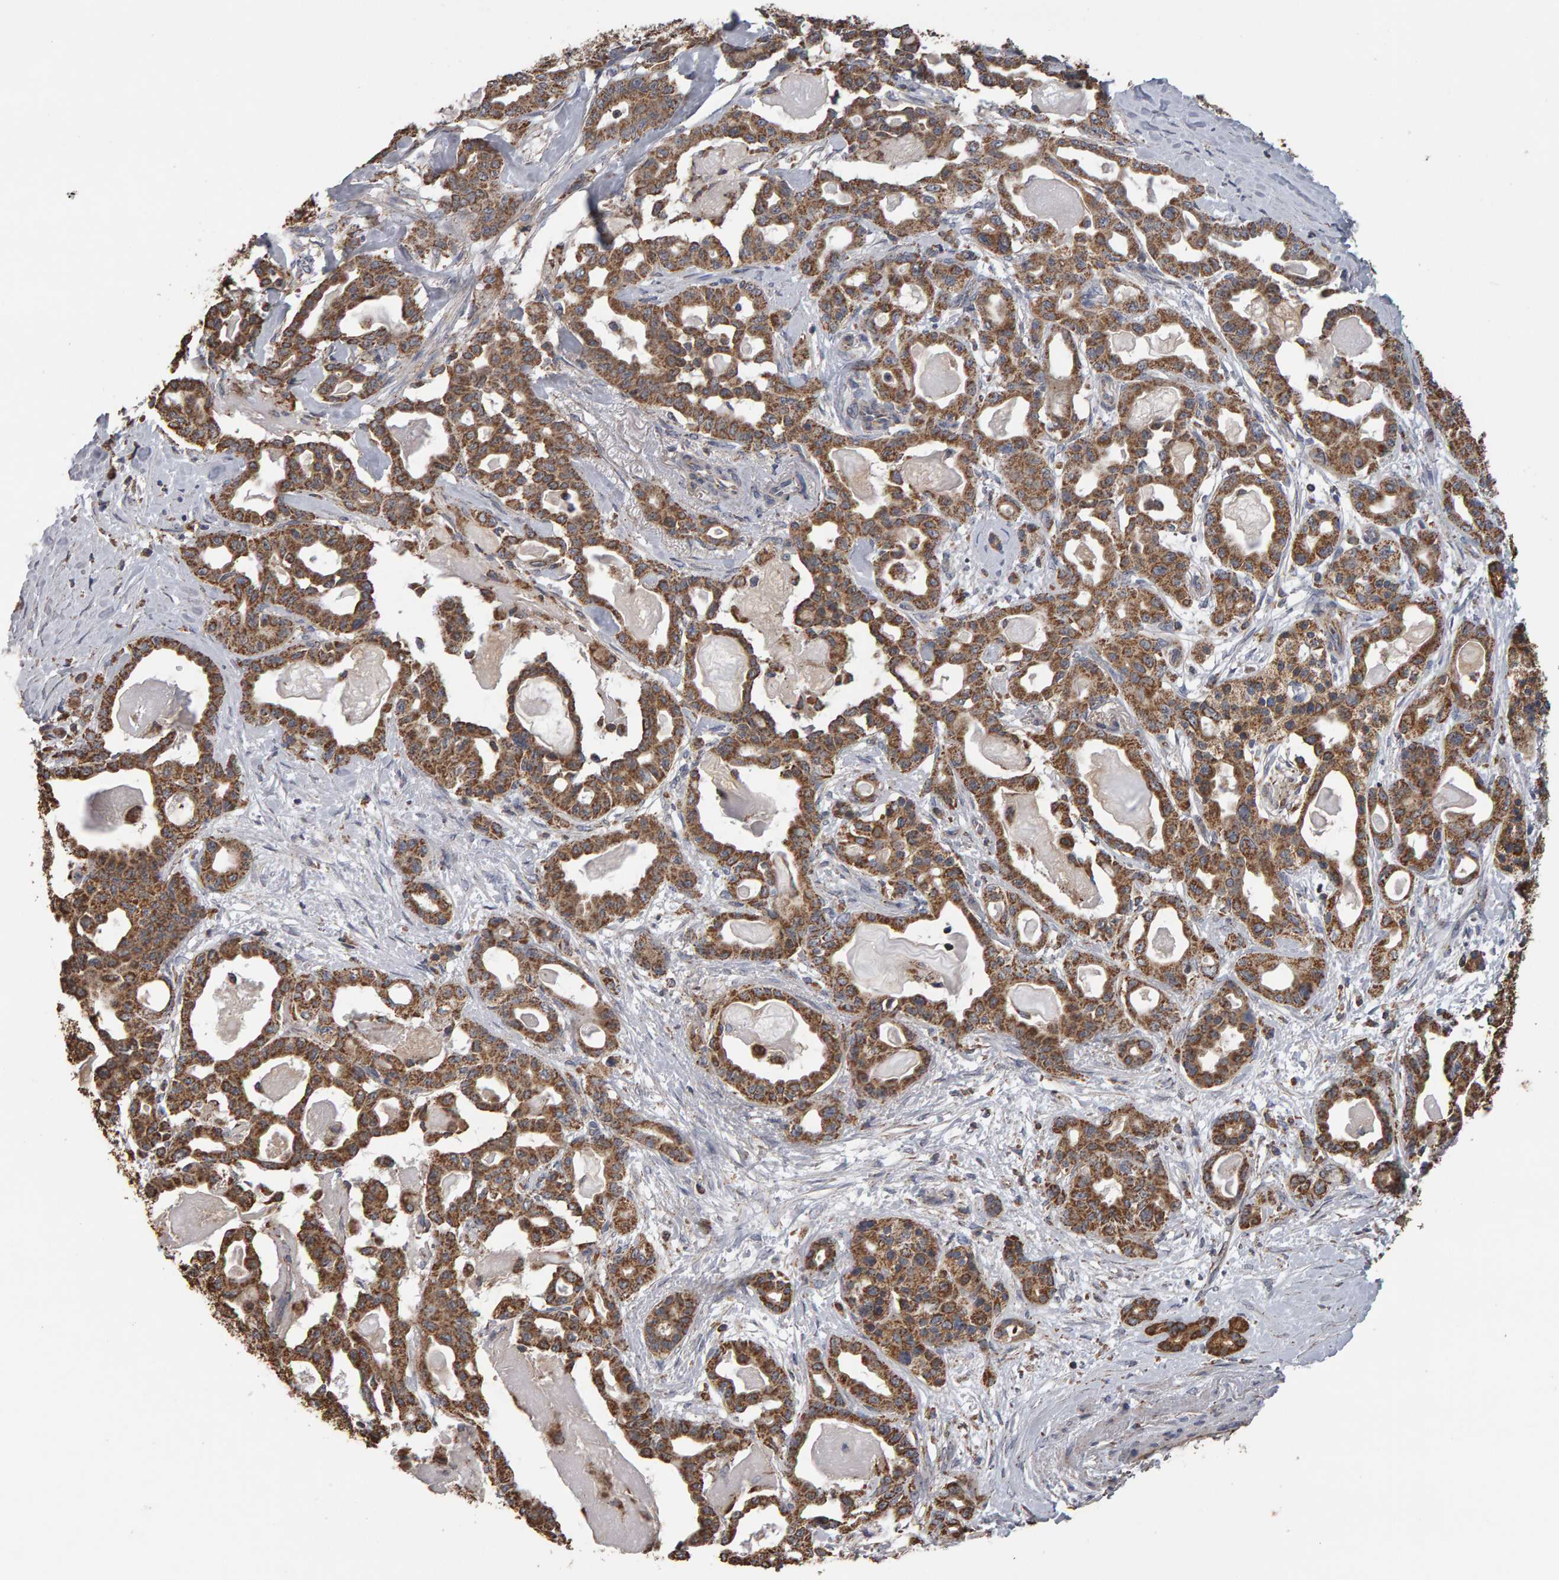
{"staining": {"intensity": "moderate", "quantity": ">75%", "location": "cytoplasmic/membranous"}, "tissue": "pancreatic cancer", "cell_type": "Tumor cells", "image_type": "cancer", "snomed": [{"axis": "morphology", "description": "Adenocarcinoma, NOS"}, {"axis": "topography", "description": "Pancreas"}], "caption": "Moderate cytoplasmic/membranous positivity is identified in approximately >75% of tumor cells in pancreatic adenocarcinoma.", "gene": "TOM1L1", "patient": {"sex": "male", "age": 63}}